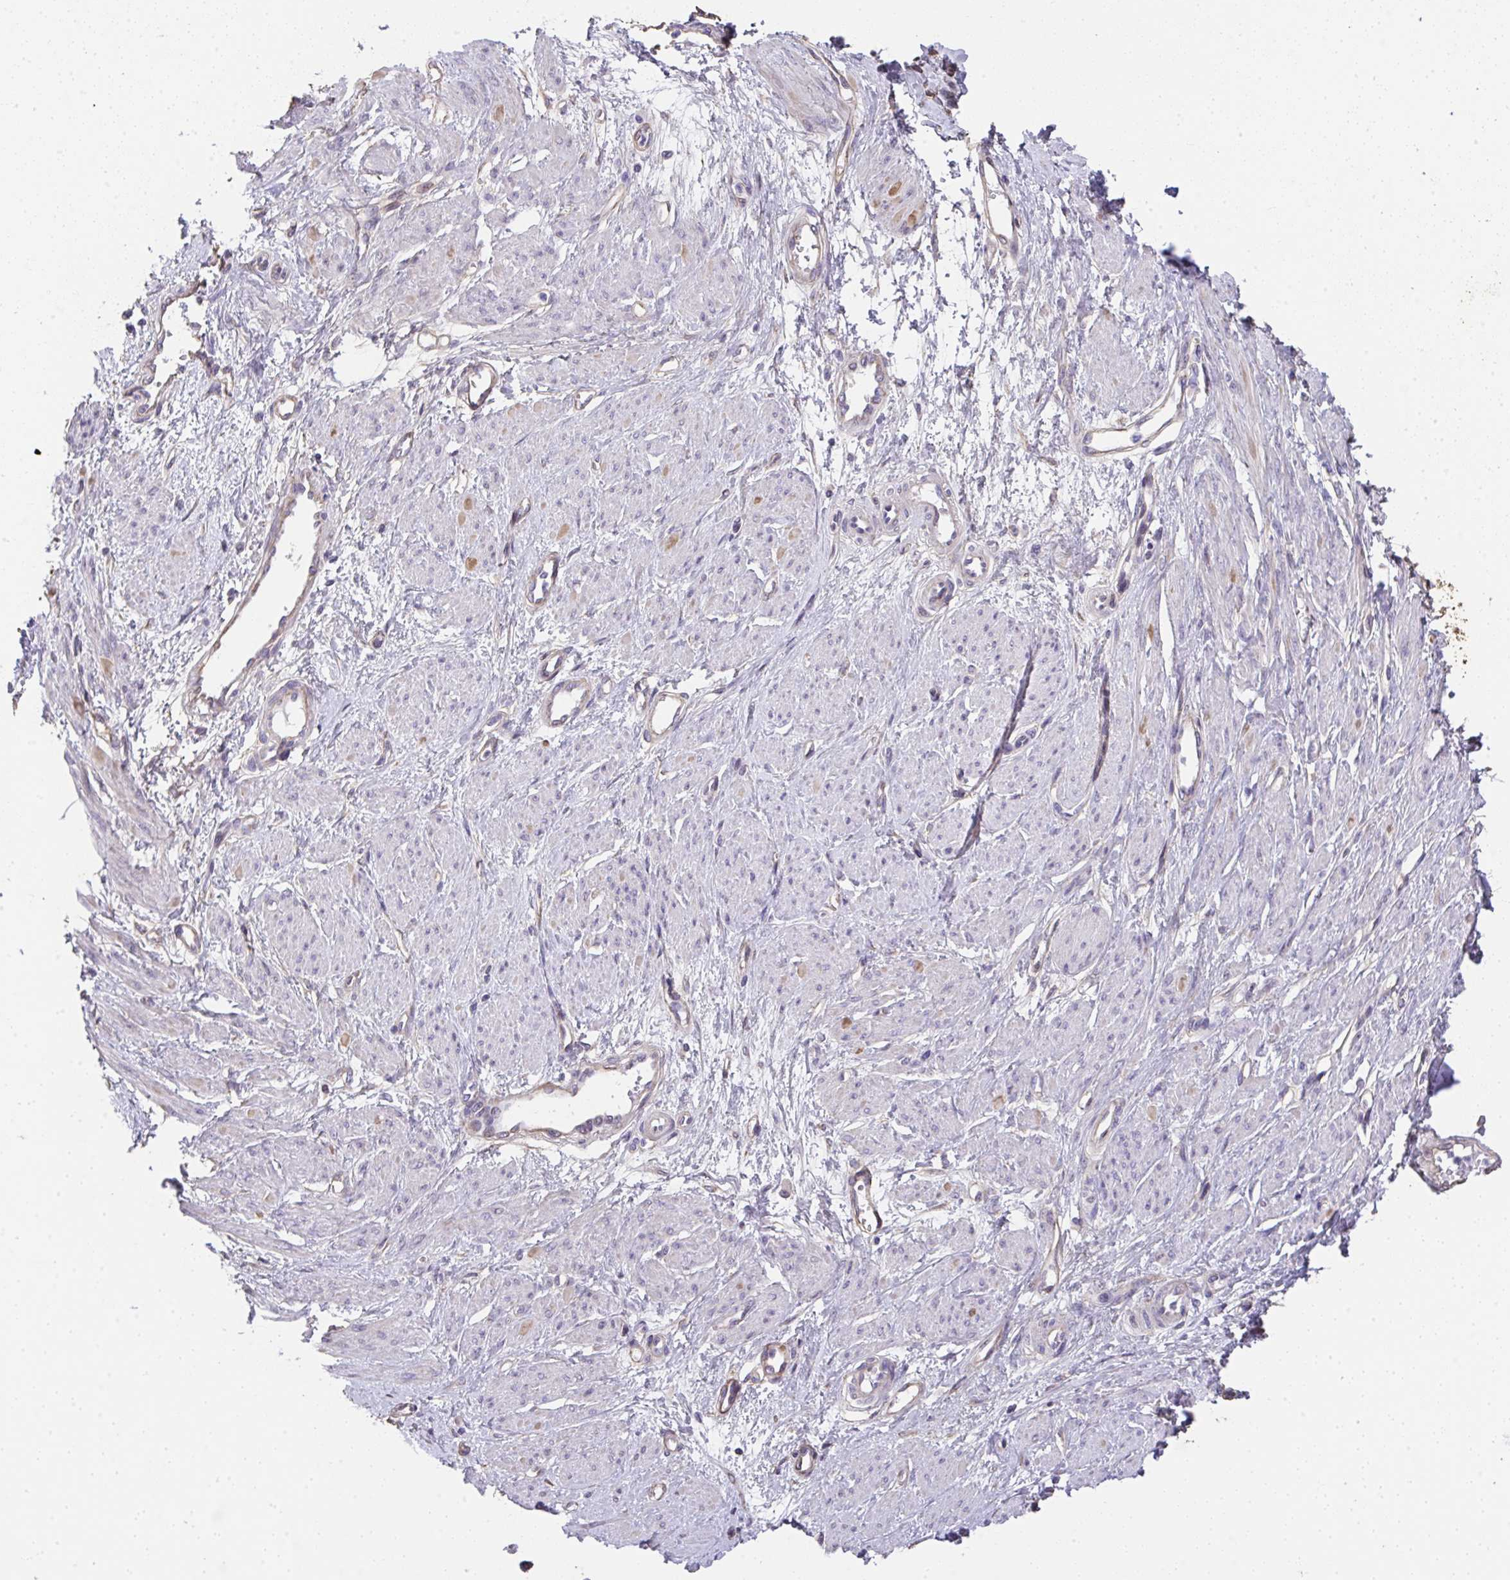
{"staining": {"intensity": "negative", "quantity": "none", "location": "none"}, "tissue": "smooth muscle", "cell_type": "Smooth muscle cells", "image_type": "normal", "snomed": [{"axis": "morphology", "description": "Normal tissue, NOS"}, {"axis": "topography", "description": "Smooth muscle"}, {"axis": "topography", "description": "Uterus"}], "caption": "This histopathology image is of unremarkable smooth muscle stained with IHC to label a protein in brown with the nuclei are counter-stained blue. There is no expression in smooth muscle cells. (DAB (3,3'-diaminobenzidine) immunohistochemistry with hematoxylin counter stain).", "gene": "RUNDC3B", "patient": {"sex": "female", "age": 39}}